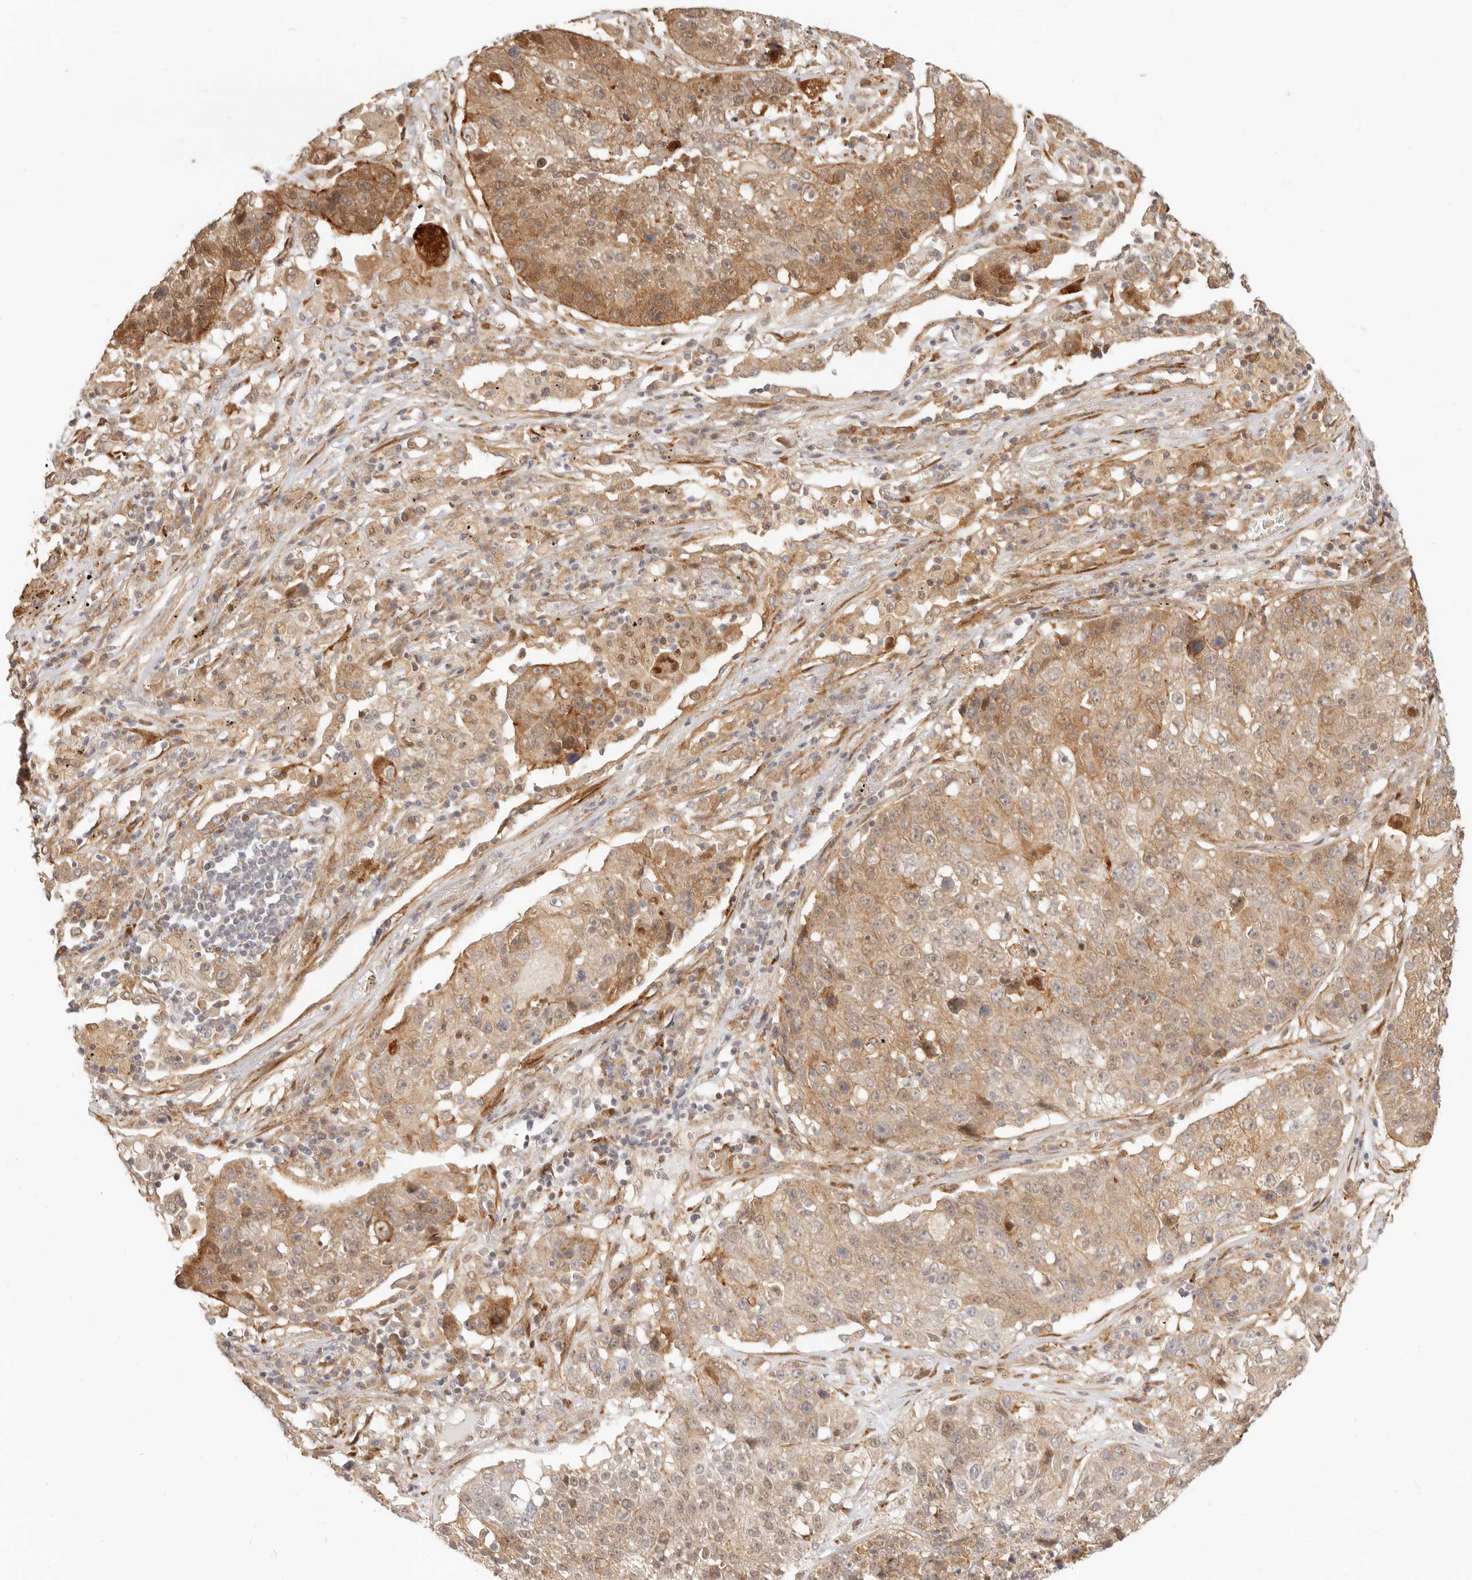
{"staining": {"intensity": "moderate", "quantity": ">75%", "location": "cytoplasmic/membranous"}, "tissue": "lung cancer", "cell_type": "Tumor cells", "image_type": "cancer", "snomed": [{"axis": "morphology", "description": "Squamous cell carcinoma, NOS"}, {"axis": "topography", "description": "Lung"}], "caption": "This micrograph reveals immunohistochemistry staining of human squamous cell carcinoma (lung), with medium moderate cytoplasmic/membranous positivity in approximately >75% of tumor cells.", "gene": "TUFT1", "patient": {"sex": "male", "age": 61}}